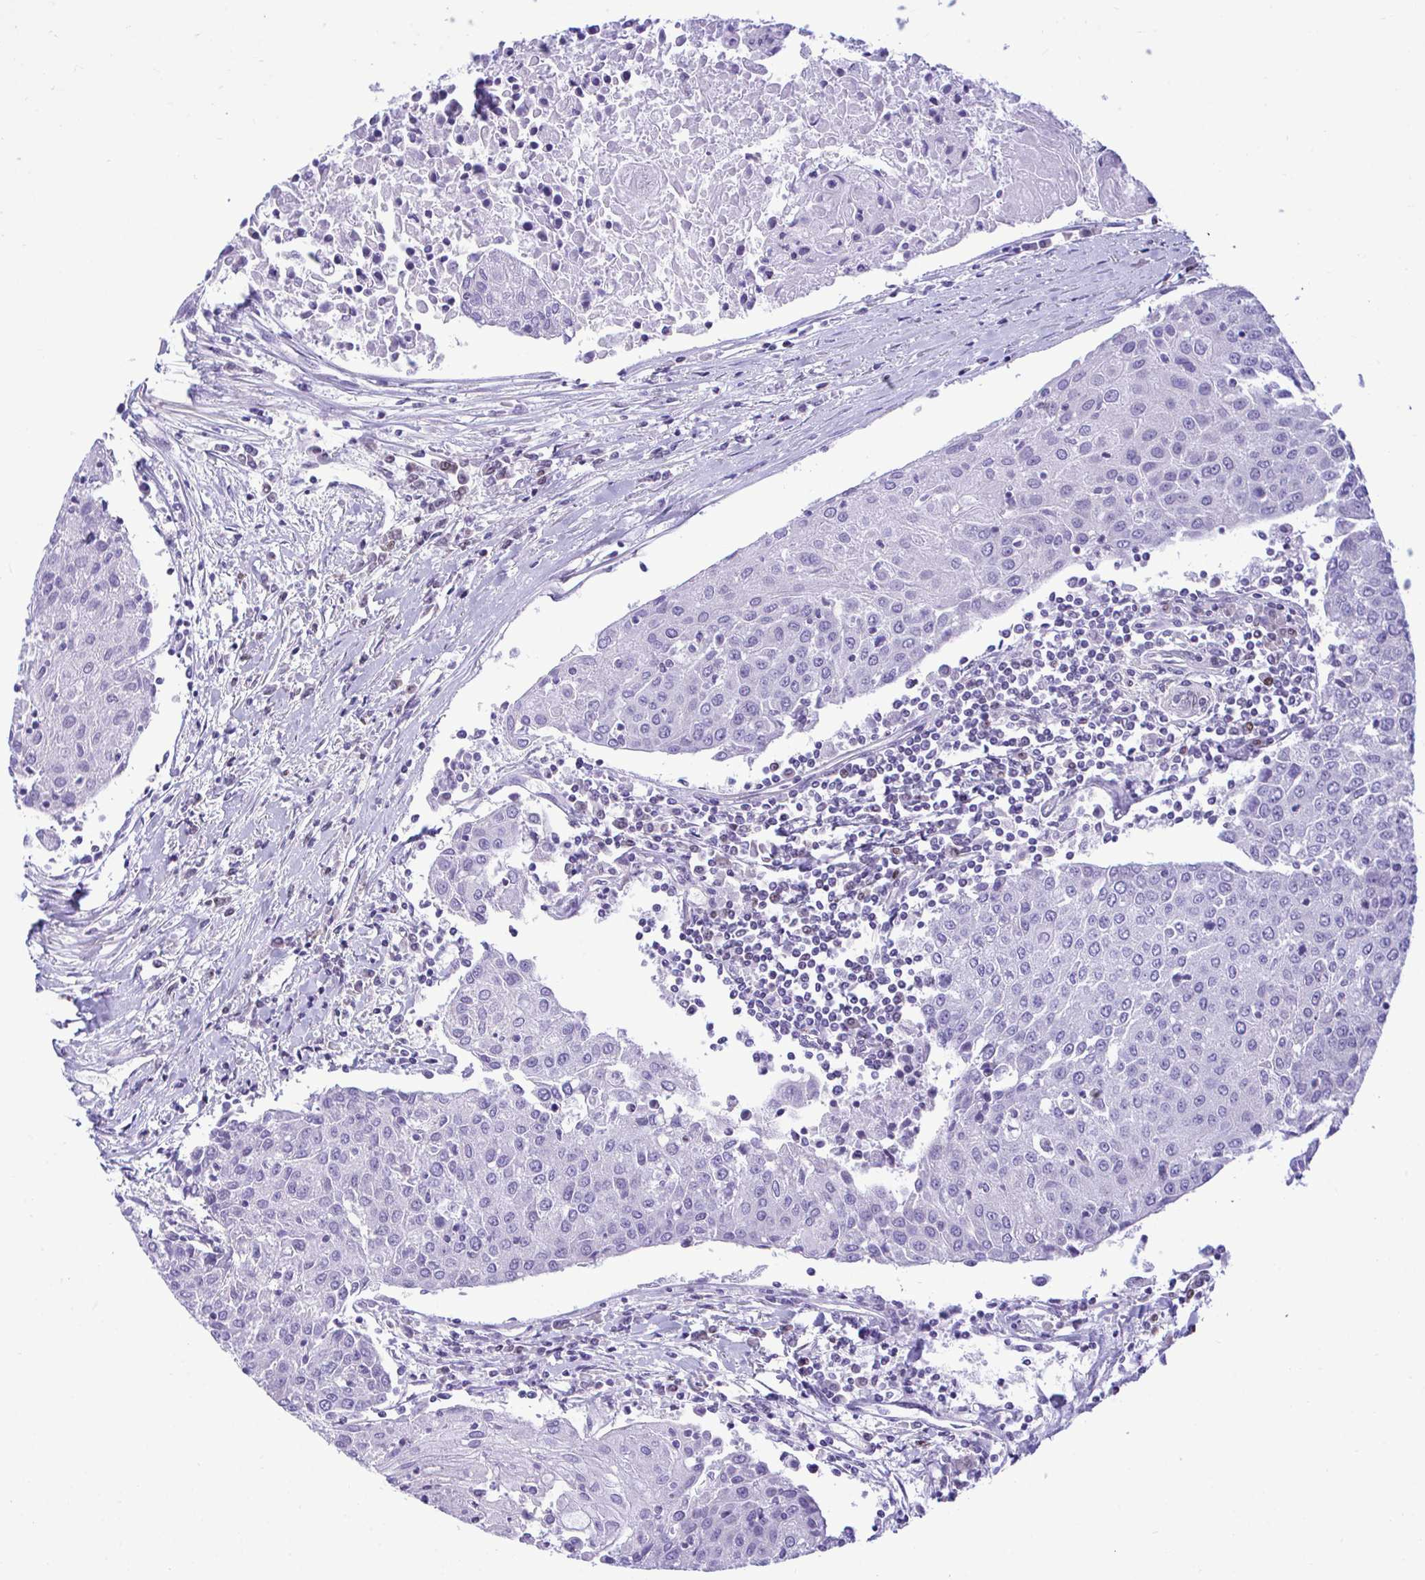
{"staining": {"intensity": "negative", "quantity": "none", "location": "none"}, "tissue": "urothelial cancer", "cell_type": "Tumor cells", "image_type": "cancer", "snomed": [{"axis": "morphology", "description": "Urothelial carcinoma, High grade"}, {"axis": "topography", "description": "Urinary bladder"}], "caption": "The photomicrograph exhibits no significant positivity in tumor cells of high-grade urothelial carcinoma.", "gene": "SLC25A51", "patient": {"sex": "female", "age": 85}}